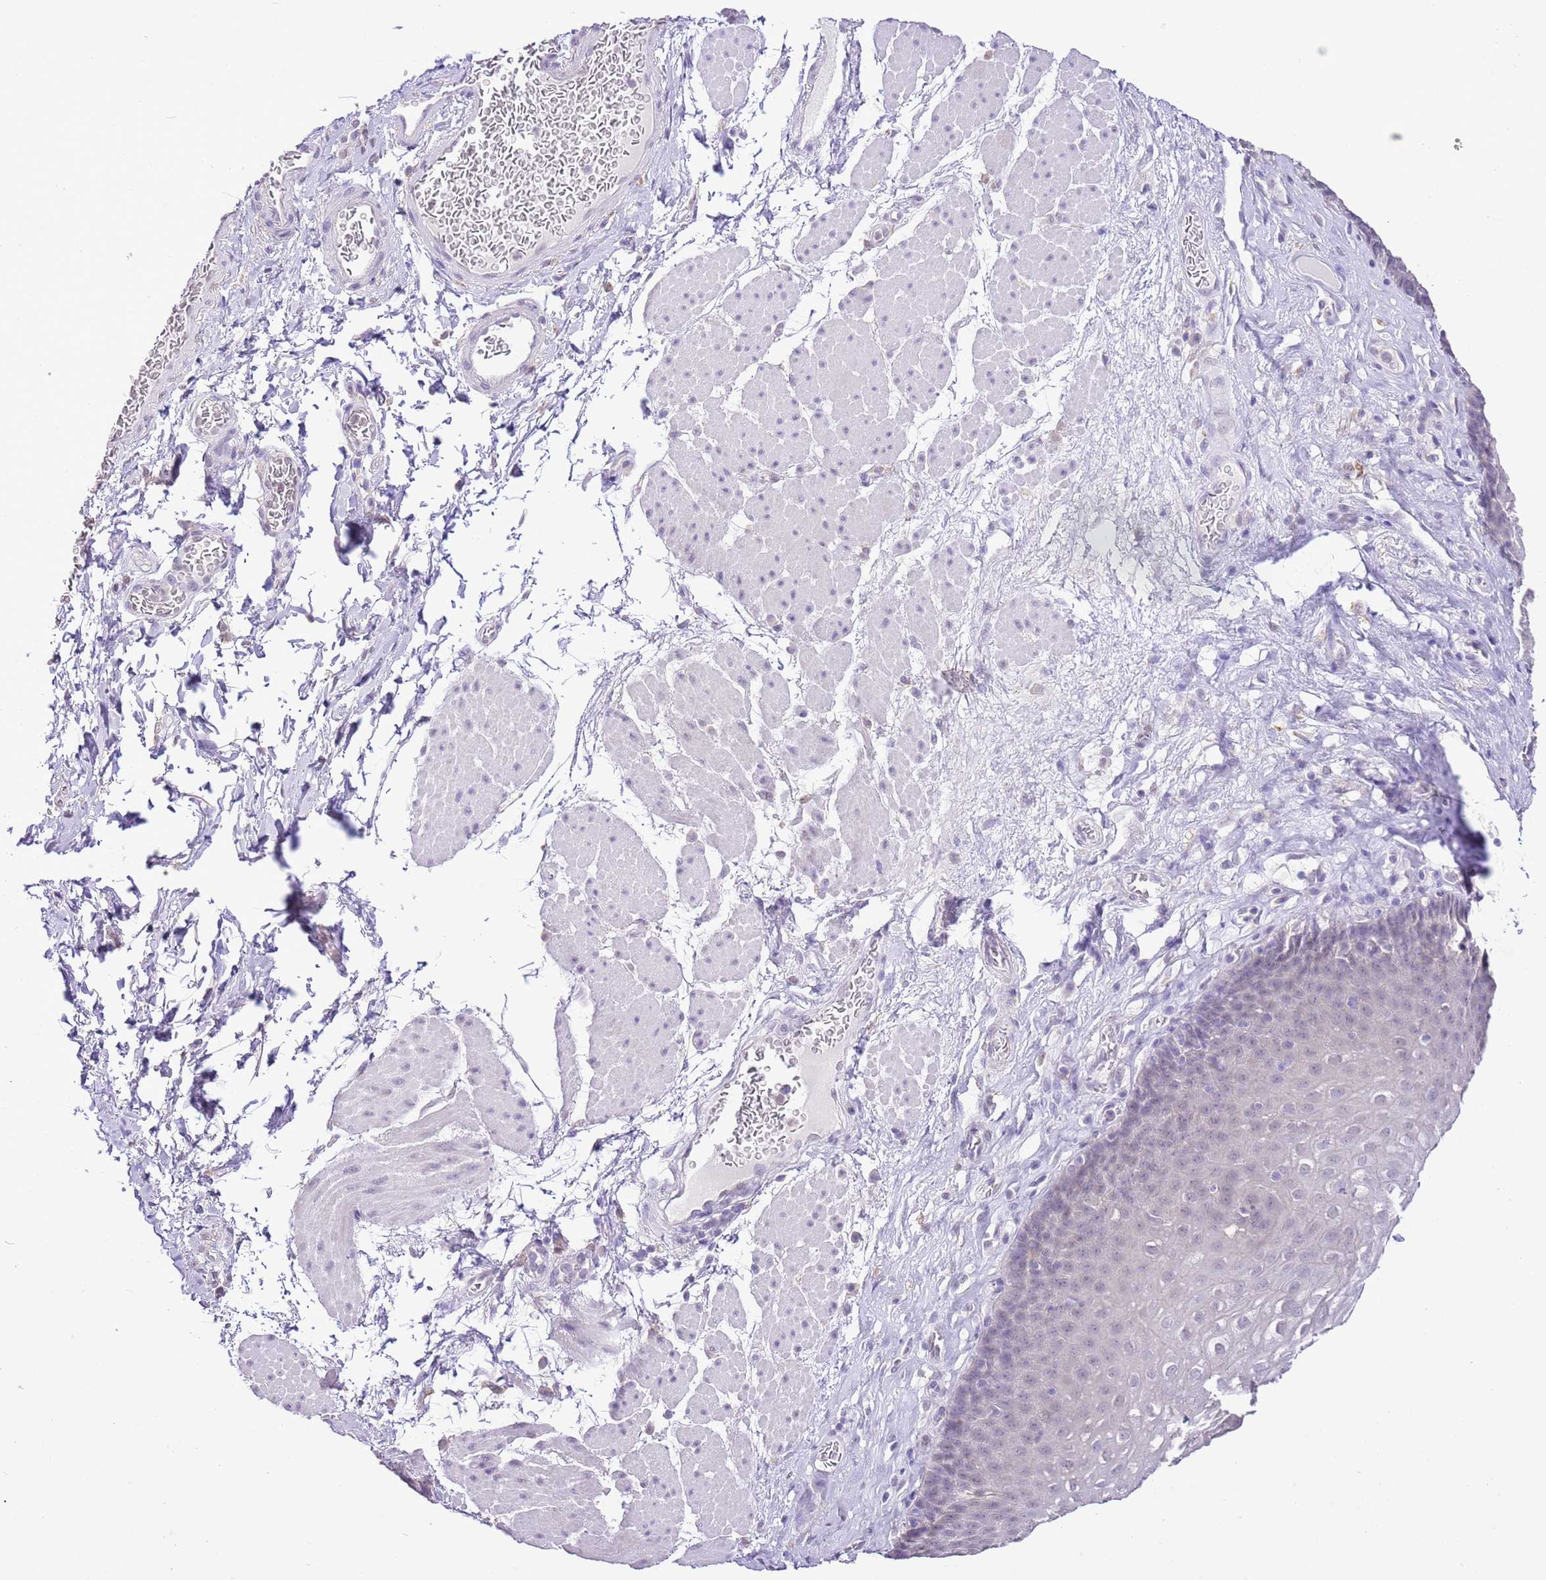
{"staining": {"intensity": "weak", "quantity": "<25%", "location": "nuclear"}, "tissue": "esophagus", "cell_type": "Squamous epithelial cells", "image_type": "normal", "snomed": [{"axis": "morphology", "description": "Normal tissue, NOS"}, {"axis": "topography", "description": "Esophagus"}], "caption": "Immunohistochemistry of unremarkable human esophagus displays no positivity in squamous epithelial cells.", "gene": "IZUMO4", "patient": {"sex": "female", "age": 66}}